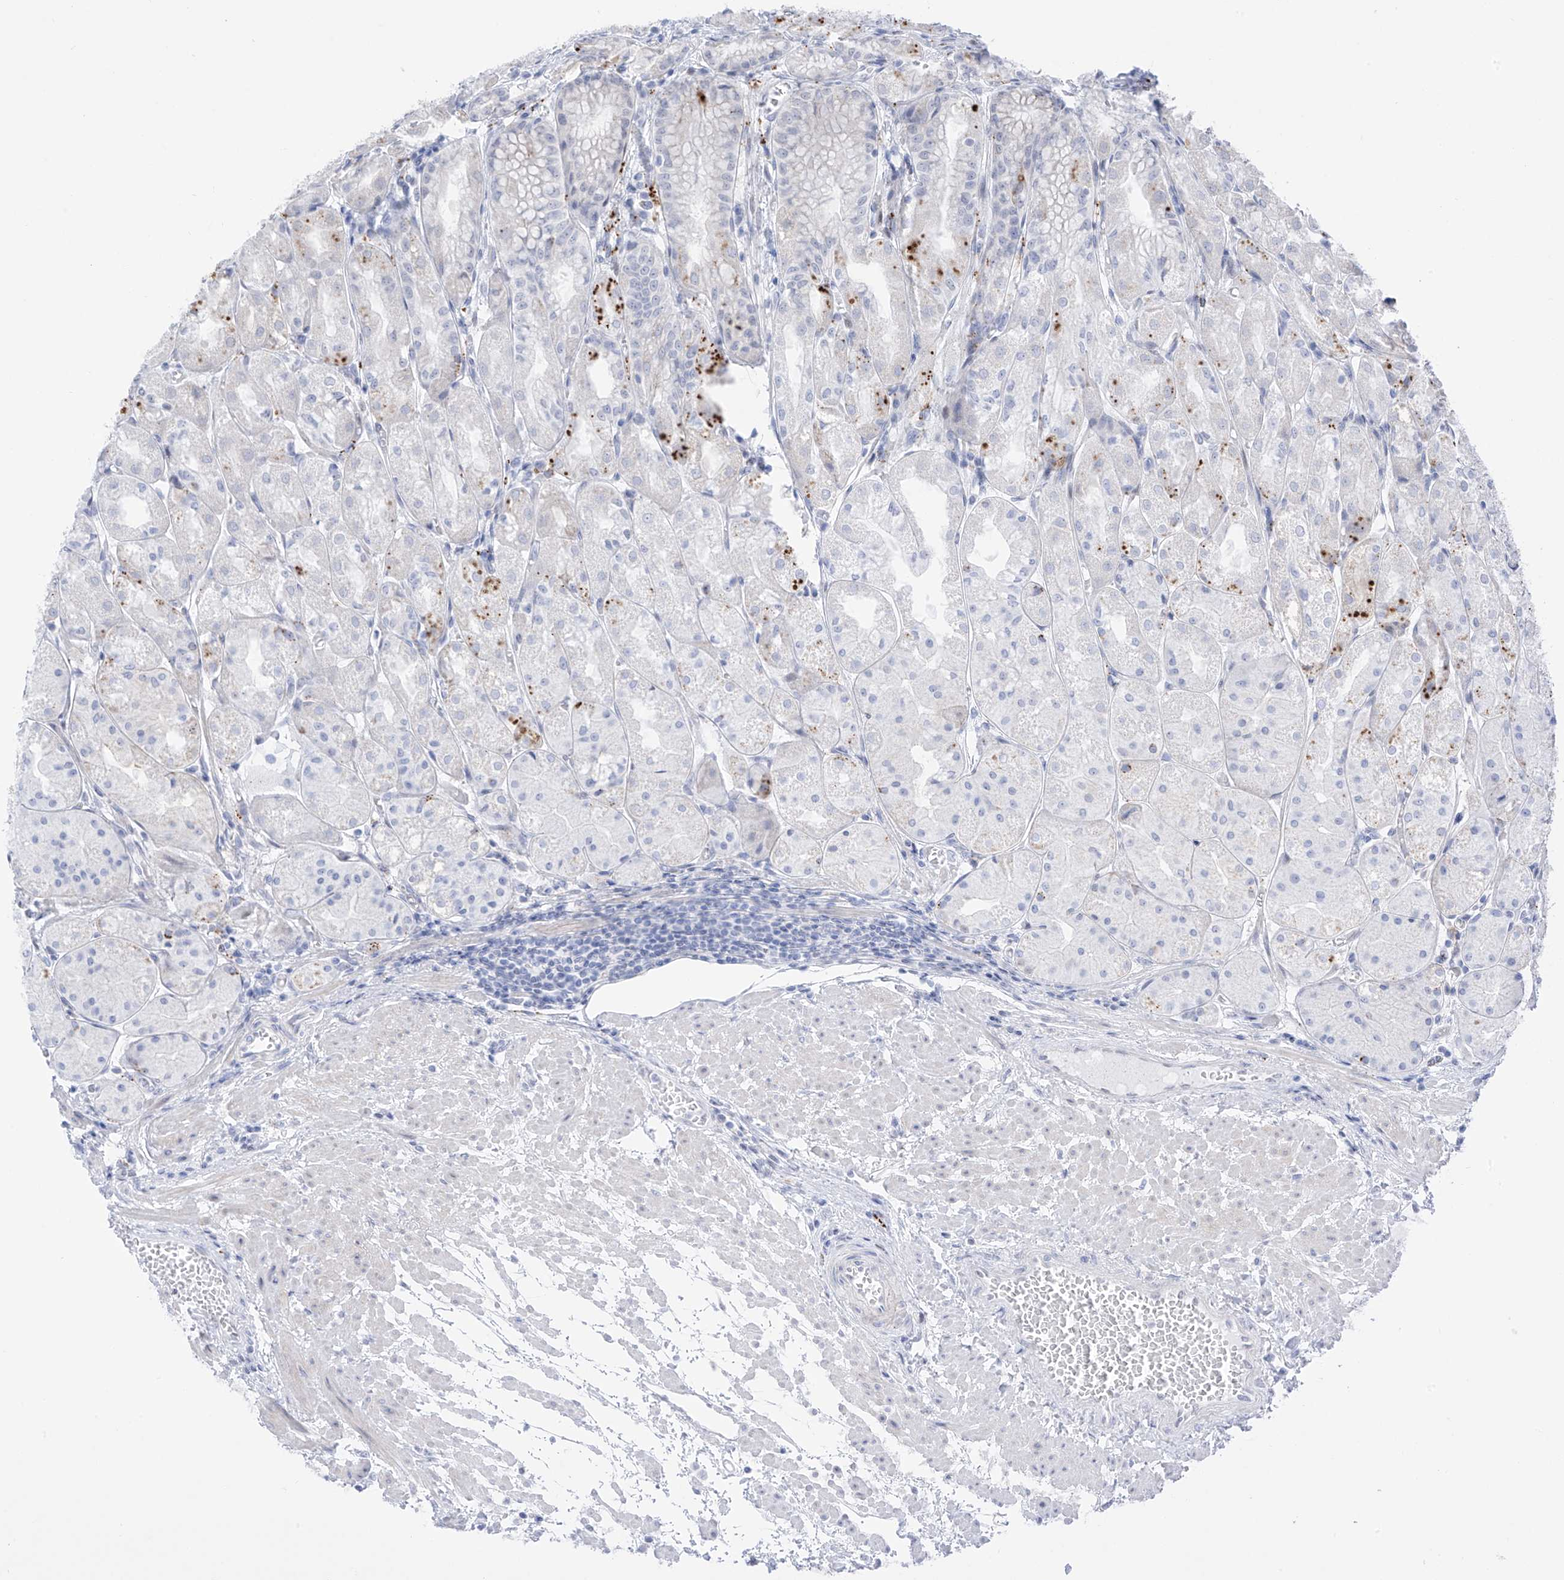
{"staining": {"intensity": "negative", "quantity": "none", "location": "none"}, "tissue": "stomach", "cell_type": "Glandular cells", "image_type": "normal", "snomed": [{"axis": "morphology", "description": "Normal tissue, NOS"}, {"axis": "topography", "description": "Stomach, upper"}], "caption": "High magnification brightfield microscopy of unremarkable stomach stained with DAB (brown) and counterstained with hematoxylin (blue): glandular cells show no significant staining.", "gene": "PSPH", "patient": {"sex": "male", "age": 72}}